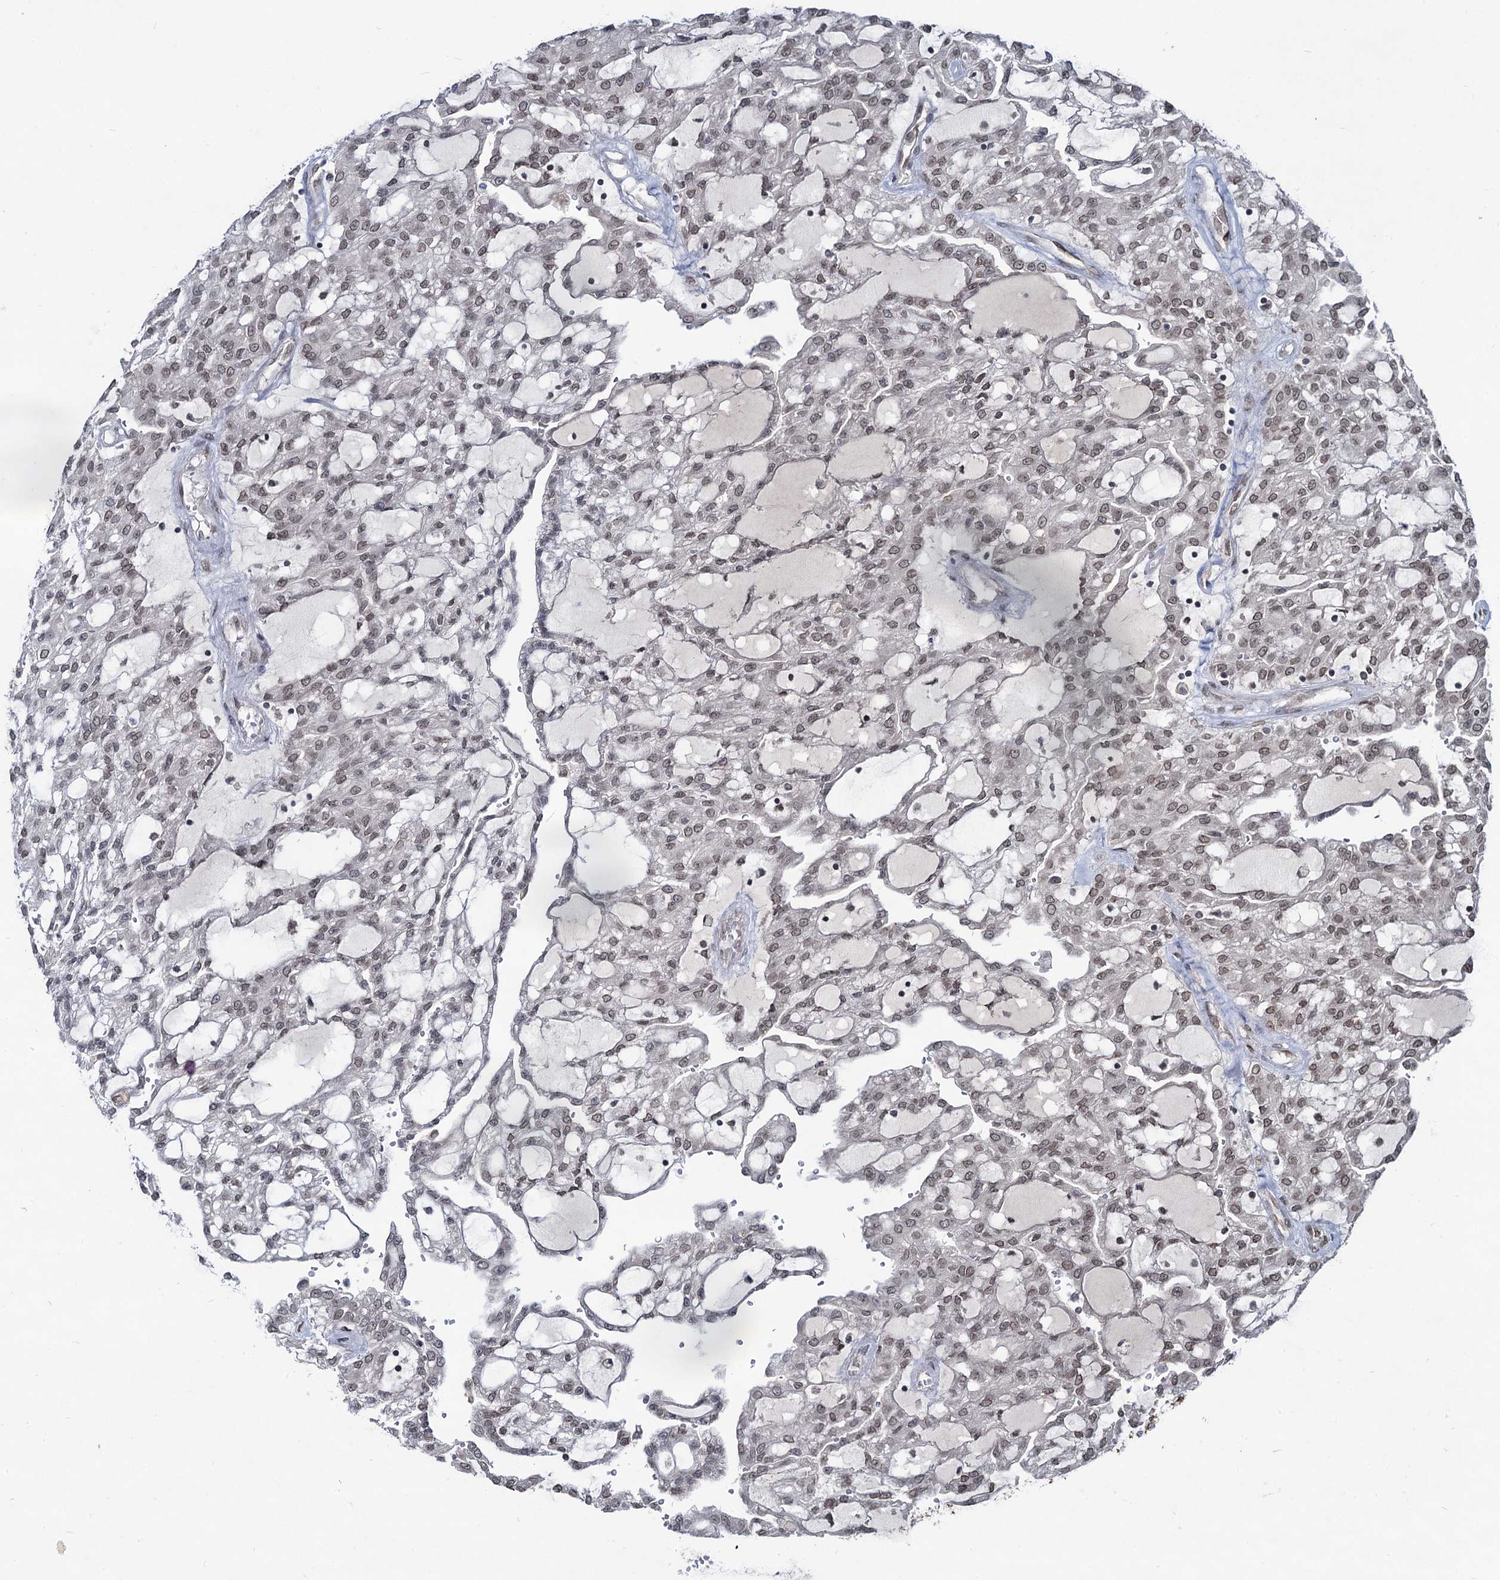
{"staining": {"intensity": "weak", "quantity": "25%-75%", "location": "cytoplasmic/membranous,nuclear"}, "tissue": "renal cancer", "cell_type": "Tumor cells", "image_type": "cancer", "snomed": [{"axis": "morphology", "description": "Adenocarcinoma, NOS"}, {"axis": "topography", "description": "Kidney"}], "caption": "An IHC photomicrograph of neoplastic tissue is shown. Protein staining in brown shows weak cytoplasmic/membranous and nuclear positivity in renal adenocarcinoma within tumor cells. Ihc stains the protein in brown and the nuclei are stained blue.", "gene": "RNF6", "patient": {"sex": "male", "age": 63}}